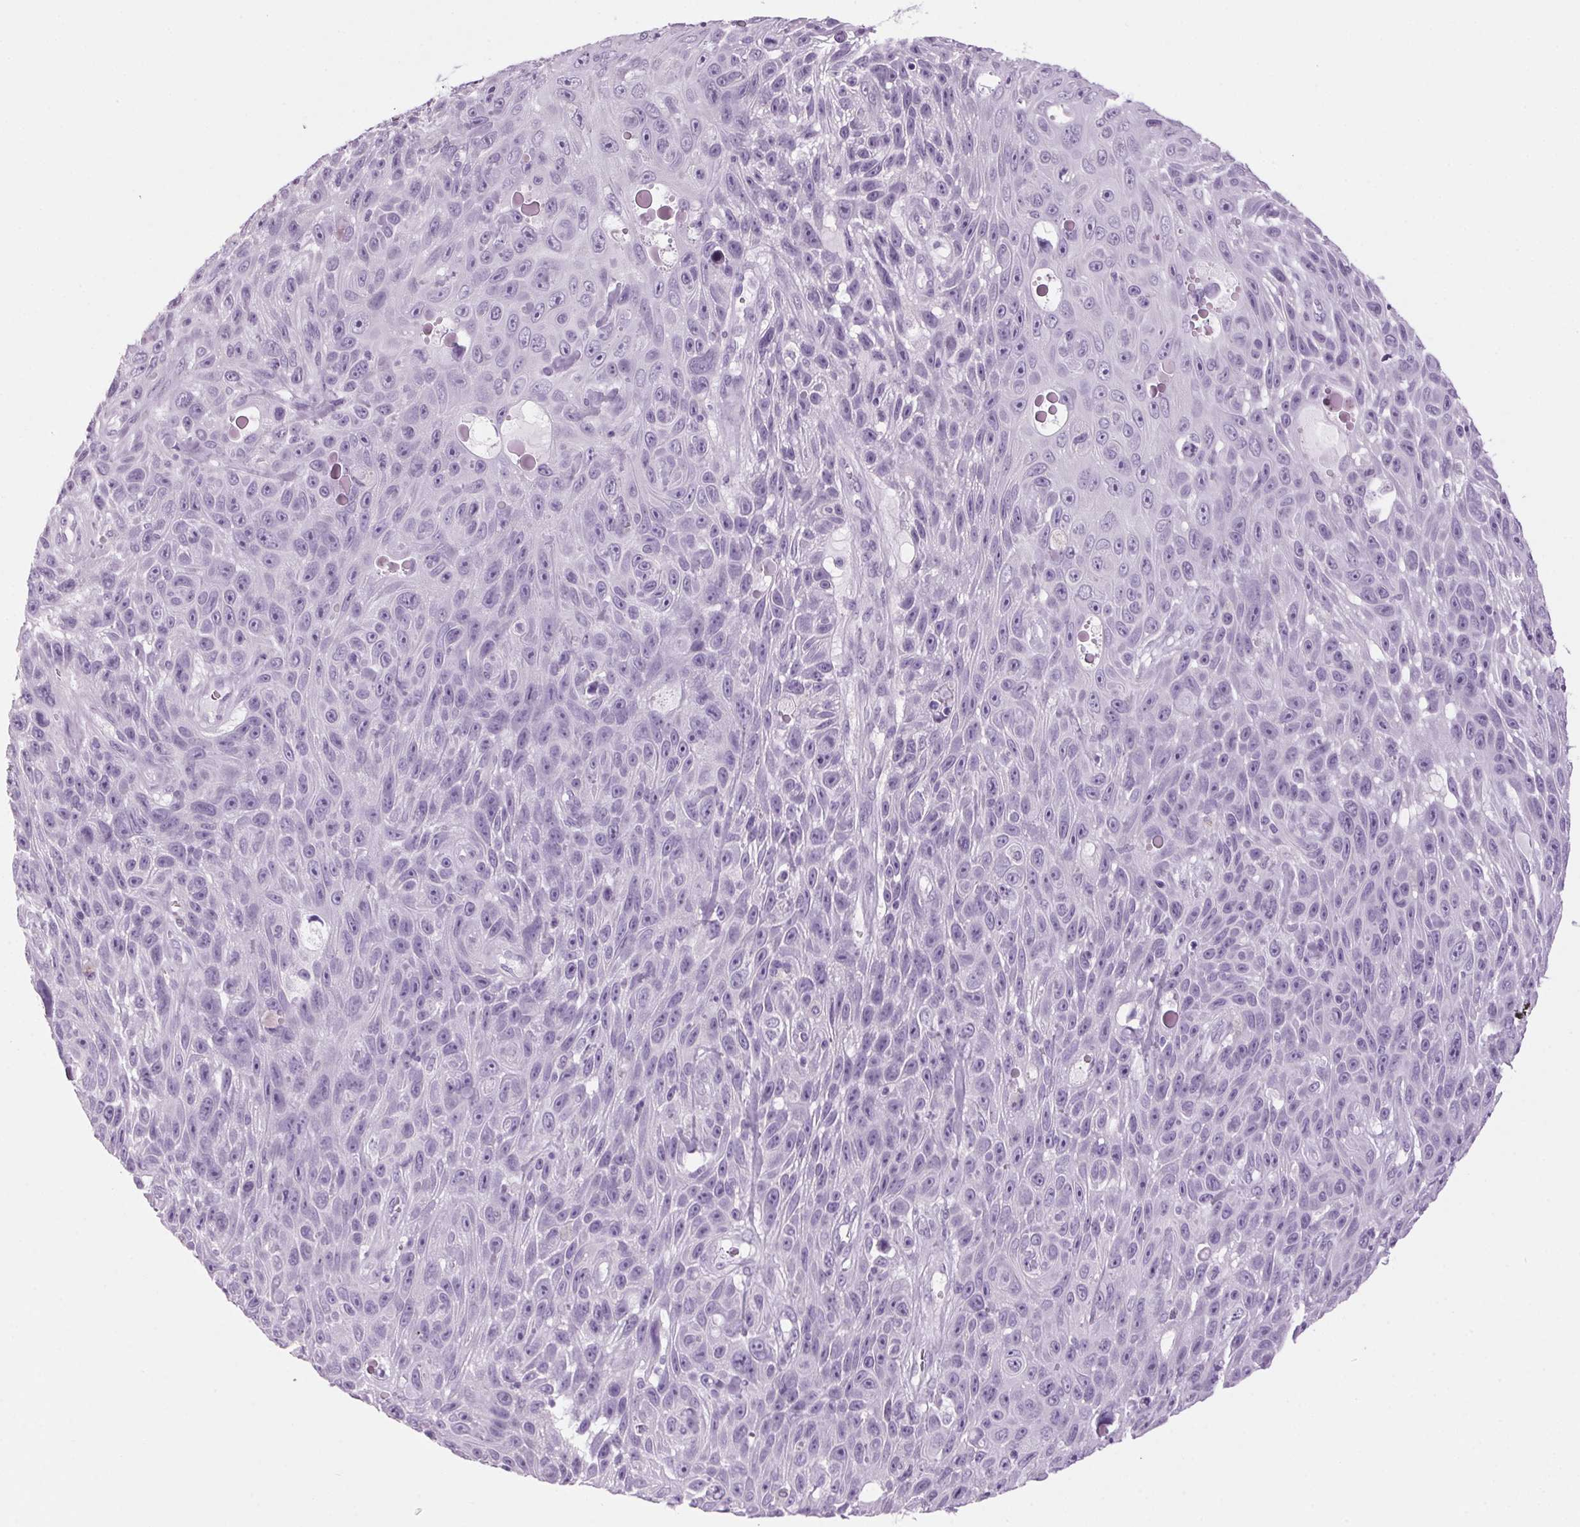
{"staining": {"intensity": "negative", "quantity": "none", "location": "none"}, "tissue": "skin cancer", "cell_type": "Tumor cells", "image_type": "cancer", "snomed": [{"axis": "morphology", "description": "Squamous cell carcinoma, NOS"}, {"axis": "topography", "description": "Skin"}], "caption": "This is an immunohistochemistry micrograph of human skin cancer (squamous cell carcinoma). There is no positivity in tumor cells.", "gene": "PPP1R1A", "patient": {"sex": "male", "age": 82}}